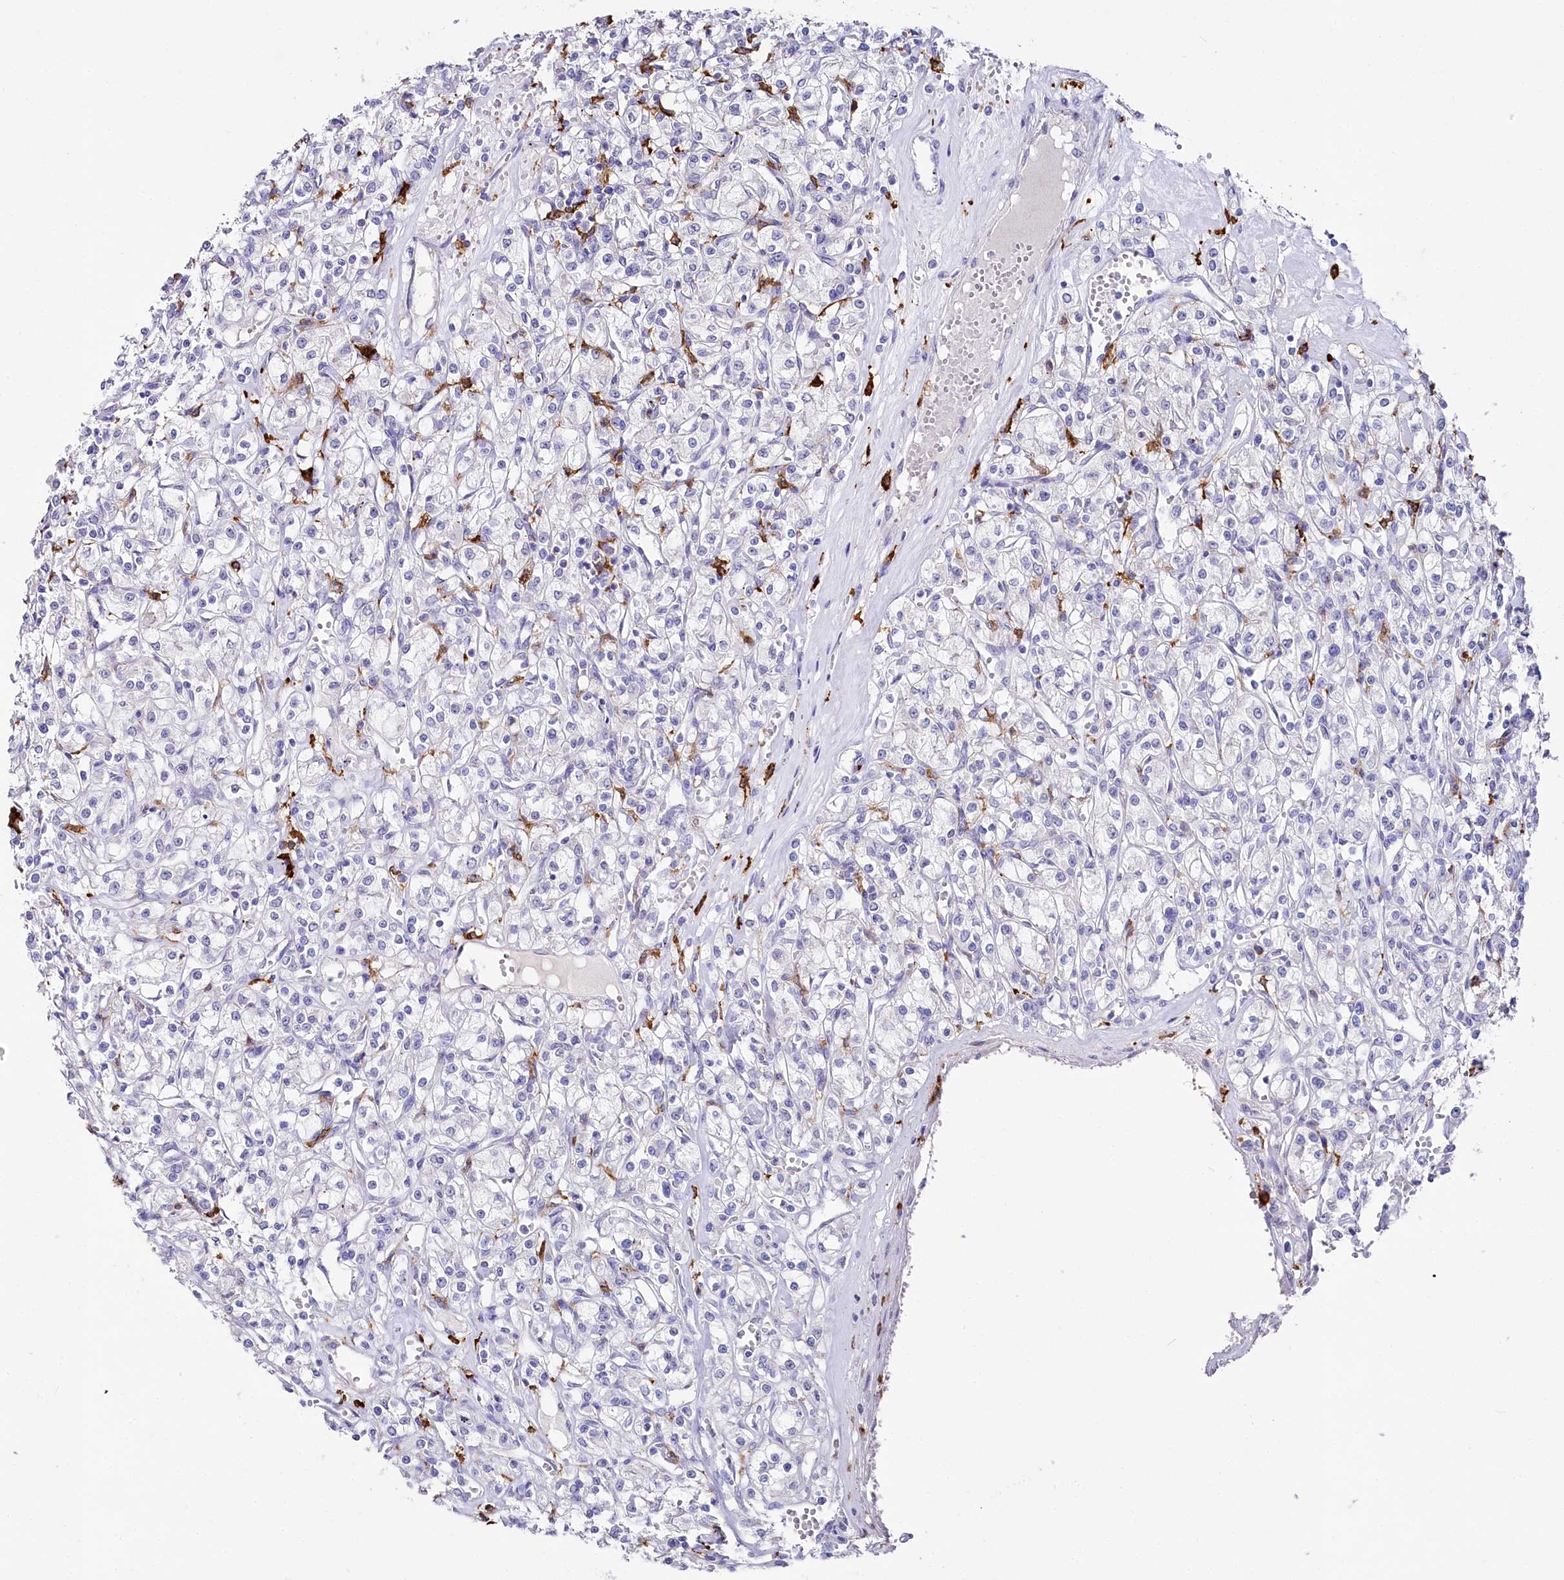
{"staining": {"intensity": "negative", "quantity": "none", "location": "none"}, "tissue": "renal cancer", "cell_type": "Tumor cells", "image_type": "cancer", "snomed": [{"axis": "morphology", "description": "Adenocarcinoma, NOS"}, {"axis": "topography", "description": "Kidney"}], "caption": "Tumor cells are negative for brown protein staining in renal adenocarcinoma.", "gene": "CLEC4M", "patient": {"sex": "female", "age": 59}}